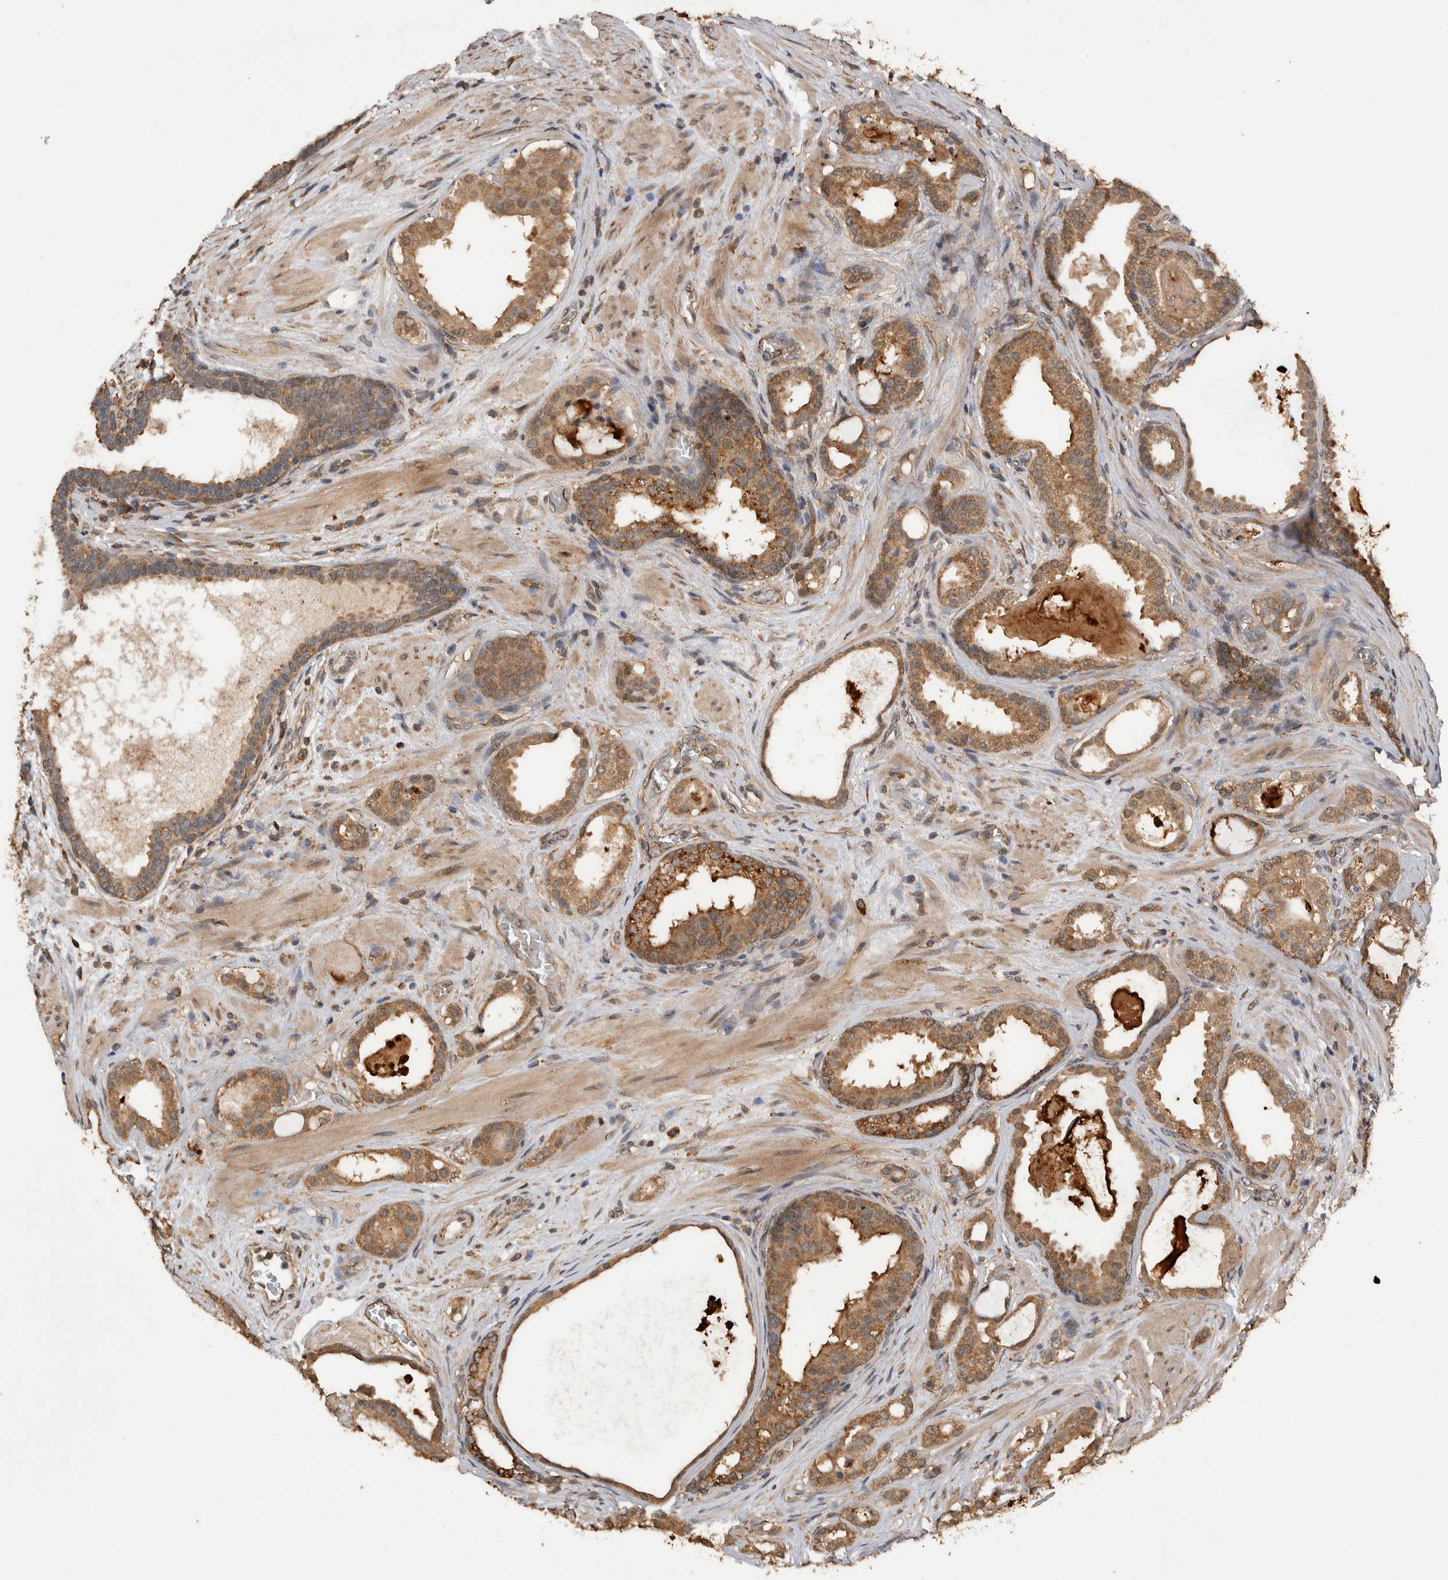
{"staining": {"intensity": "moderate", "quantity": ">75%", "location": "cytoplasmic/membranous,nuclear"}, "tissue": "prostate cancer", "cell_type": "Tumor cells", "image_type": "cancer", "snomed": [{"axis": "morphology", "description": "Adenocarcinoma, High grade"}, {"axis": "topography", "description": "Prostate"}], "caption": "Brown immunohistochemical staining in human prostate adenocarcinoma (high-grade) shows moderate cytoplasmic/membranous and nuclear staining in approximately >75% of tumor cells. Ihc stains the protein in brown and the nuclei are stained blue.", "gene": "DVL2", "patient": {"sex": "male", "age": 60}}